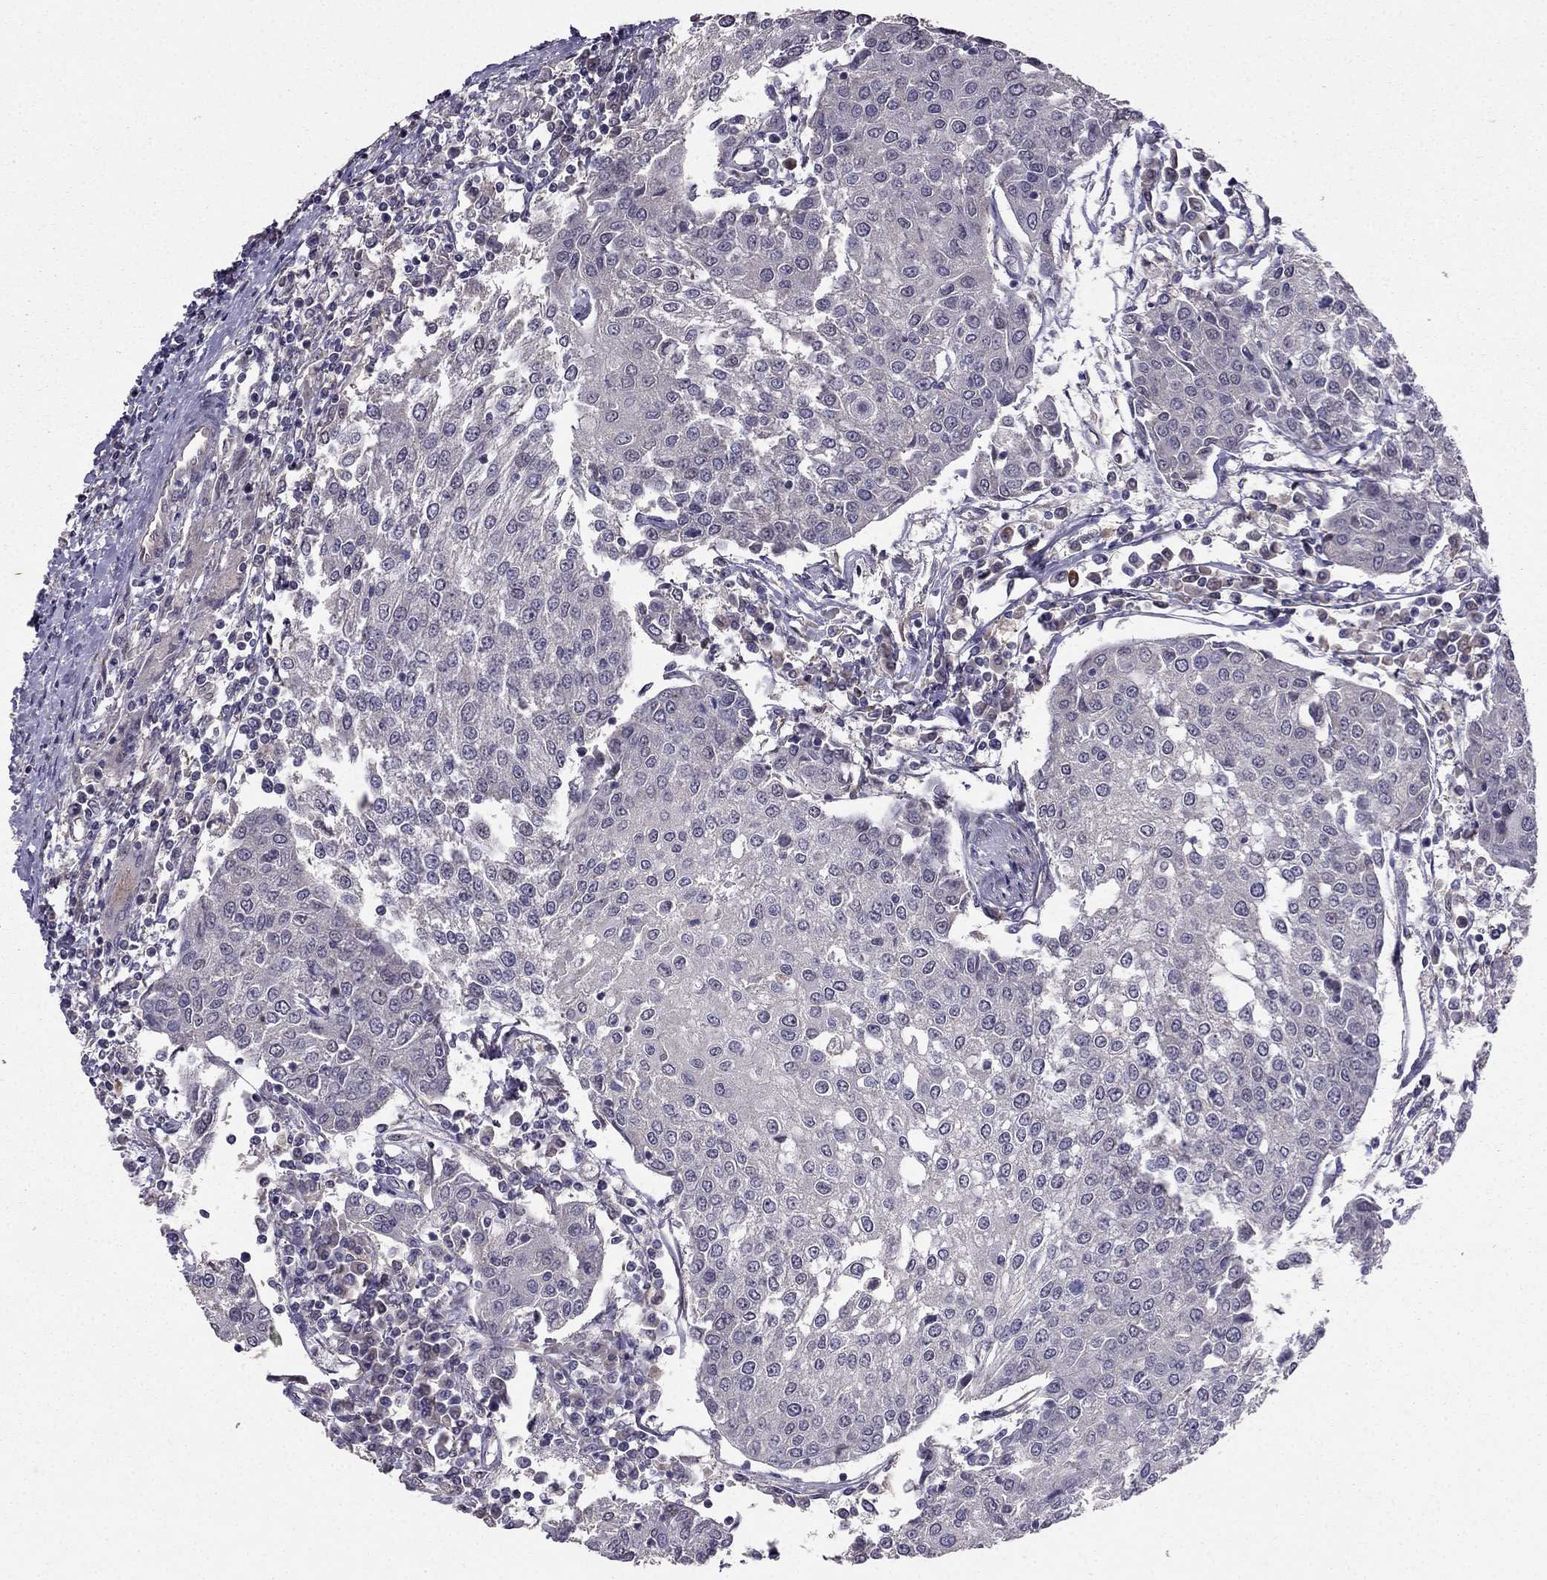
{"staining": {"intensity": "negative", "quantity": "none", "location": "none"}, "tissue": "urothelial cancer", "cell_type": "Tumor cells", "image_type": "cancer", "snomed": [{"axis": "morphology", "description": "Urothelial carcinoma, High grade"}, {"axis": "topography", "description": "Urinary bladder"}], "caption": "This micrograph is of urothelial cancer stained with immunohistochemistry (IHC) to label a protein in brown with the nuclei are counter-stained blue. There is no positivity in tumor cells.", "gene": "RASIP1", "patient": {"sex": "female", "age": 85}}